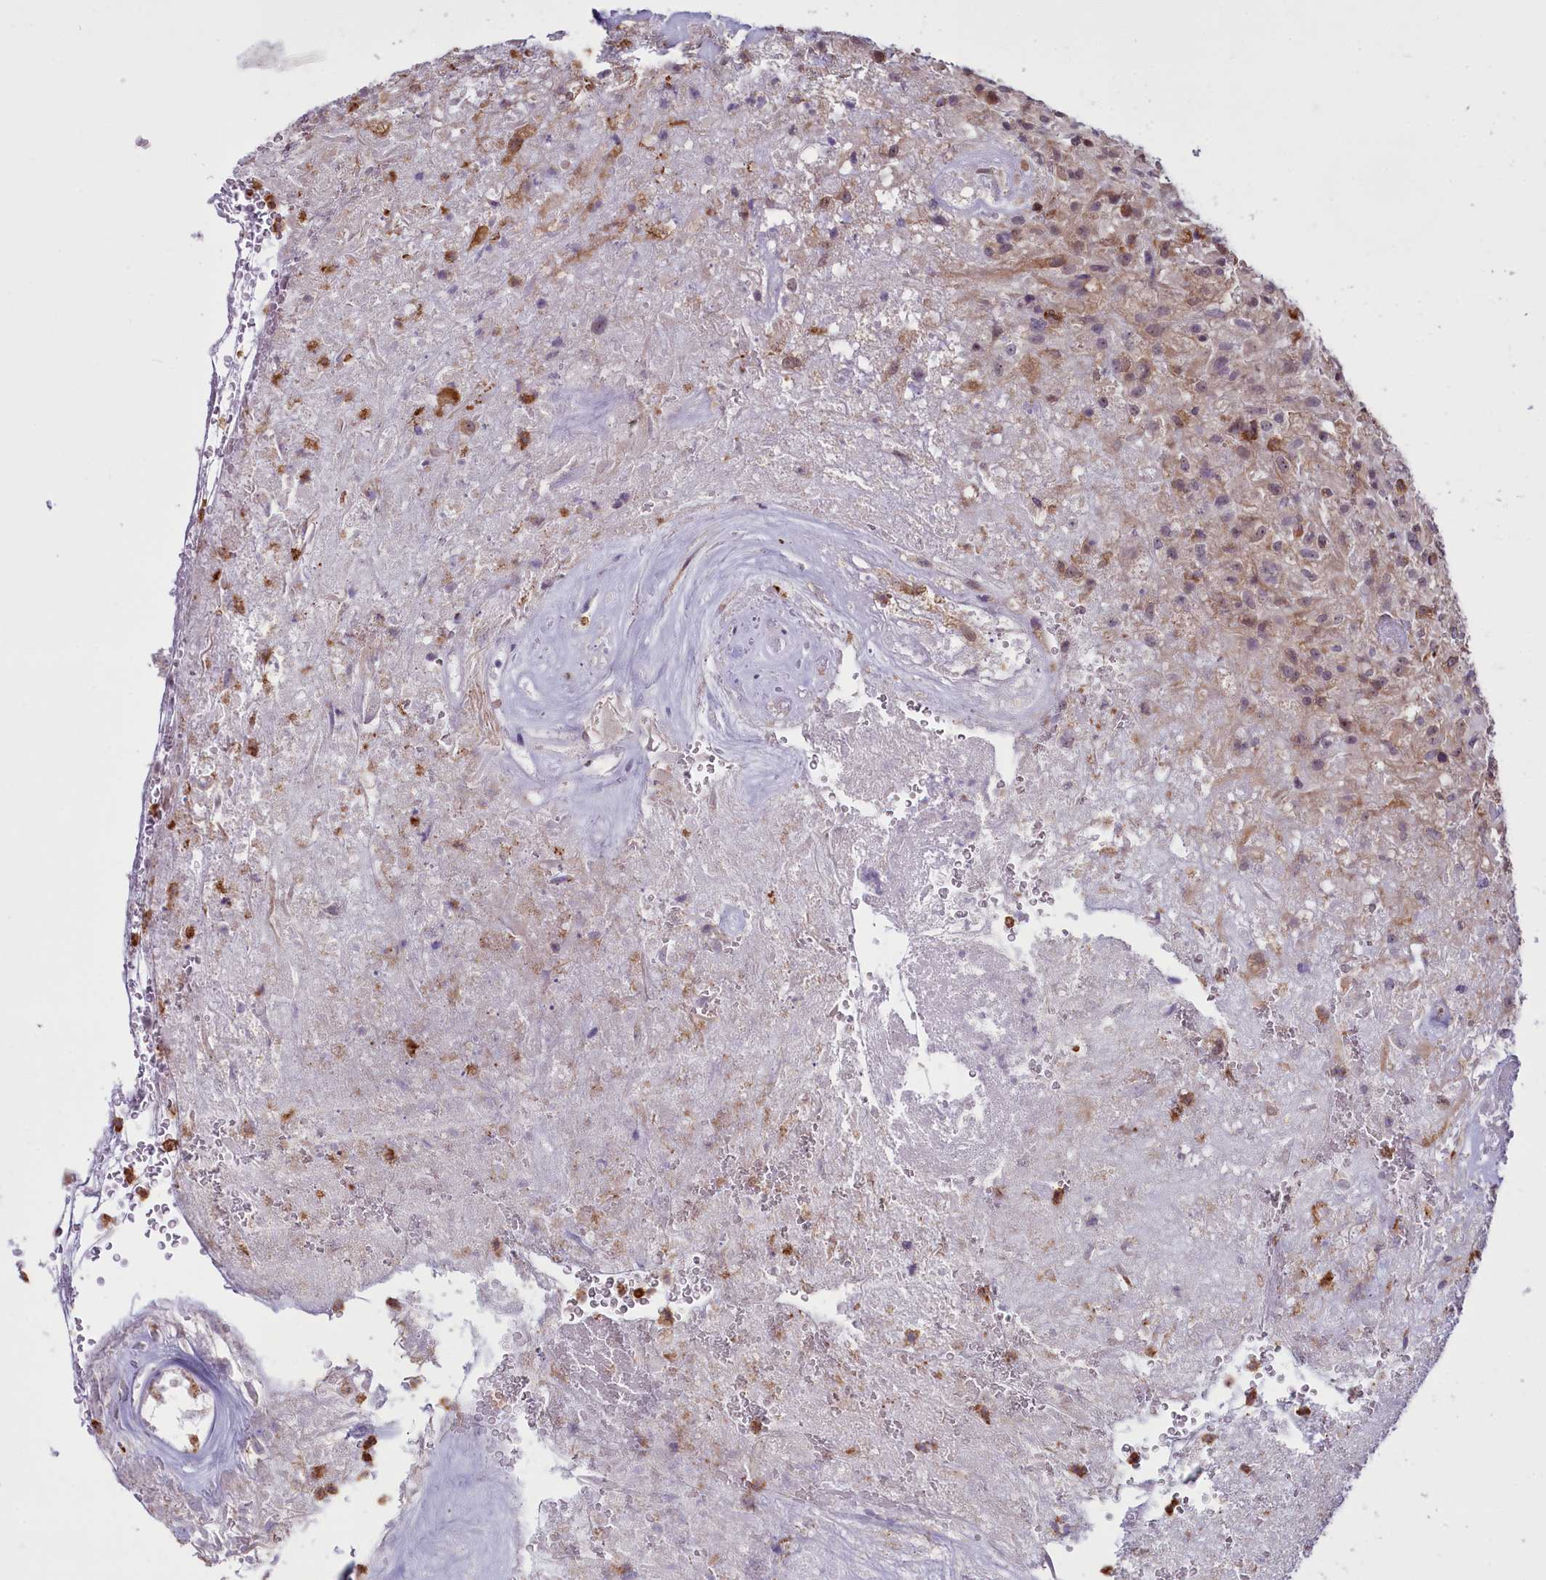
{"staining": {"intensity": "weak", "quantity": "25%-75%", "location": "cytoplasmic/membranous"}, "tissue": "glioma", "cell_type": "Tumor cells", "image_type": "cancer", "snomed": [{"axis": "morphology", "description": "Glioma, malignant, High grade"}, {"axis": "topography", "description": "Brain"}], "caption": "Immunohistochemical staining of human malignant glioma (high-grade) demonstrates low levels of weak cytoplasmic/membranous staining in about 25%-75% of tumor cells.", "gene": "BCAR1", "patient": {"sex": "male", "age": 56}}